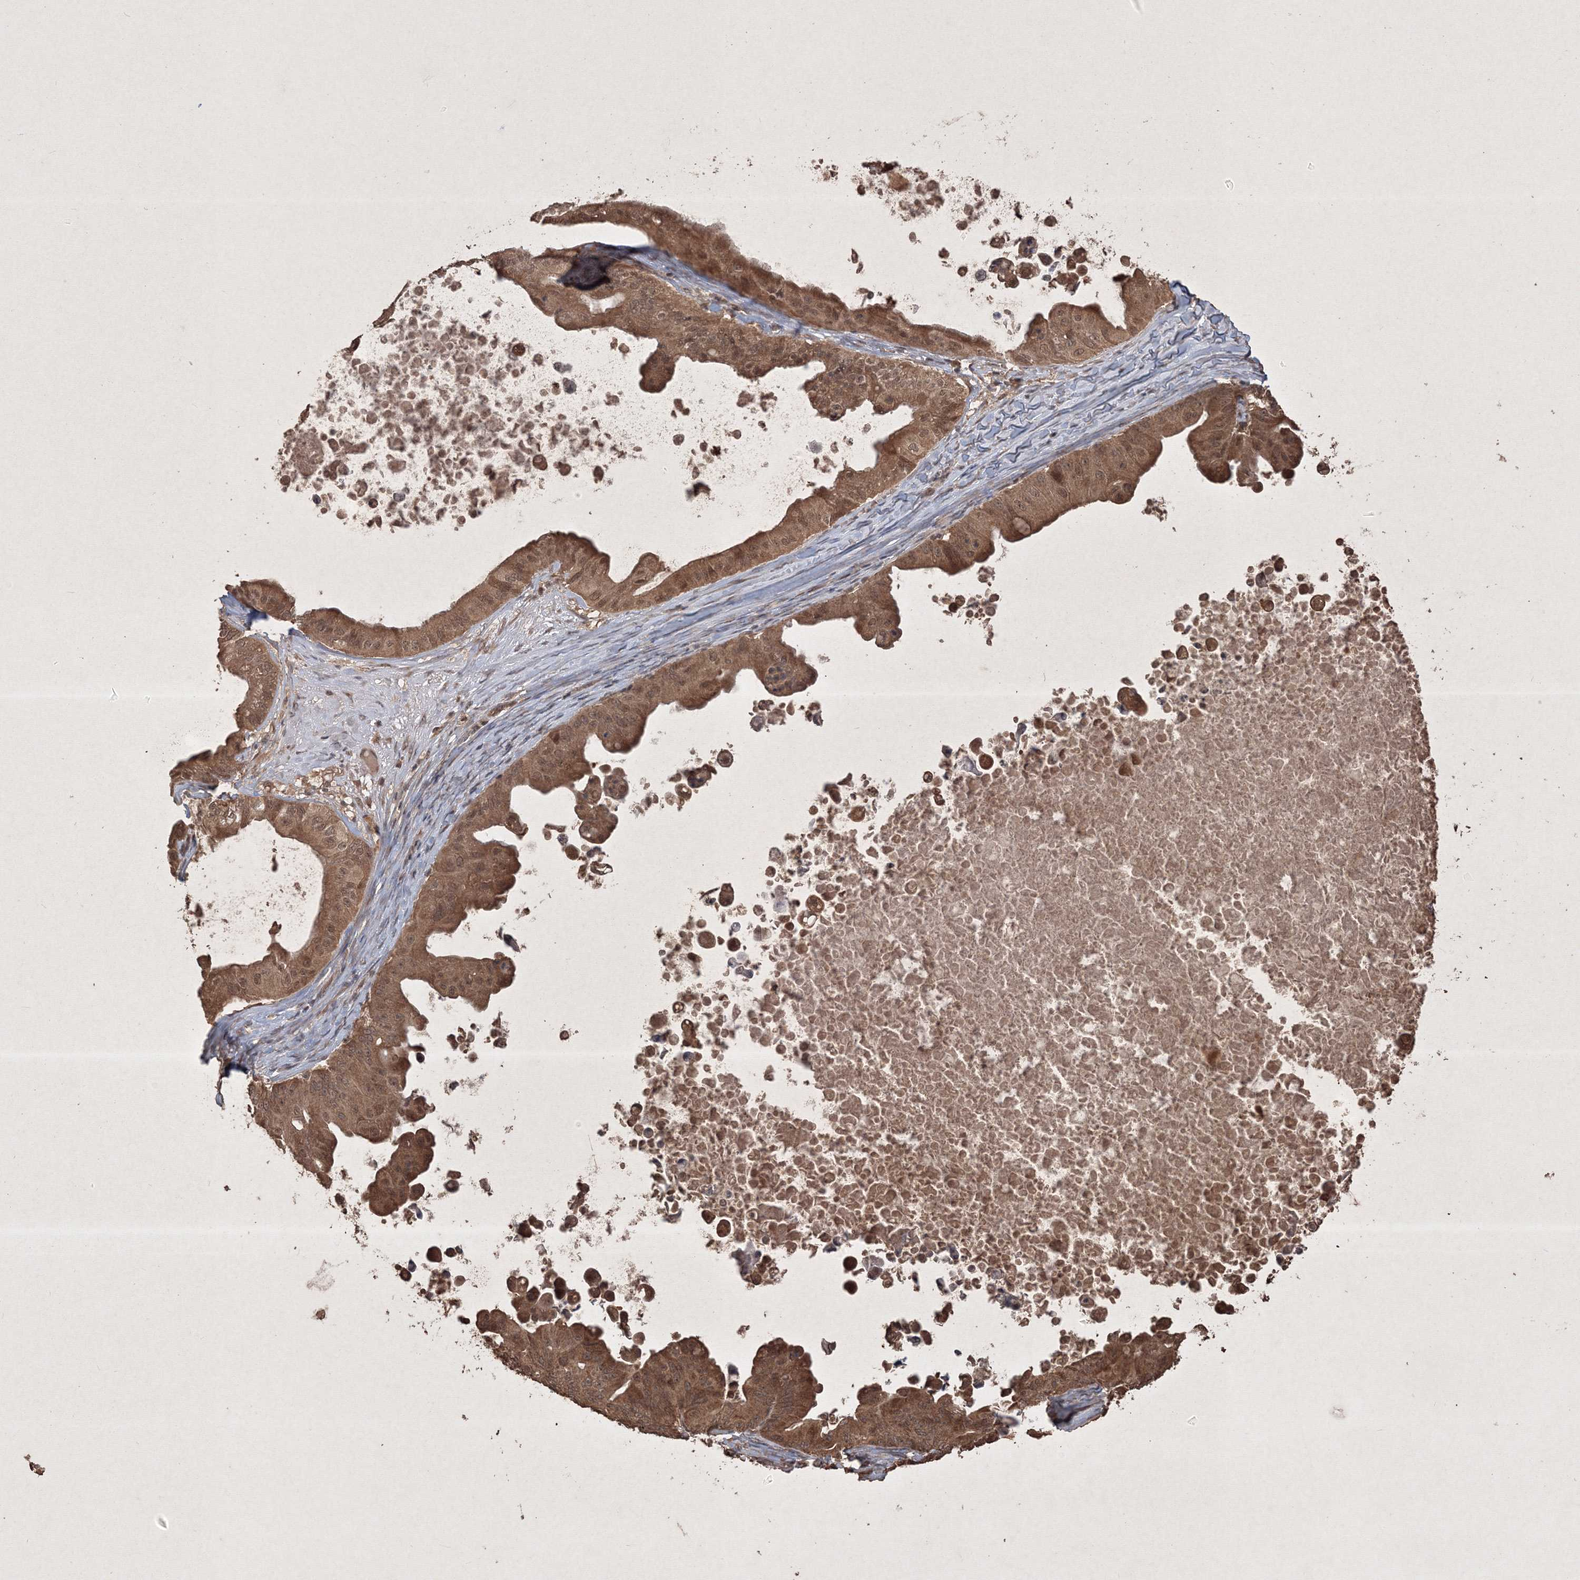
{"staining": {"intensity": "moderate", "quantity": ">75%", "location": "cytoplasmic/membranous,nuclear"}, "tissue": "ovarian cancer", "cell_type": "Tumor cells", "image_type": "cancer", "snomed": [{"axis": "morphology", "description": "Cystadenocarcinoma, mucinous, NOS"}, {"axis": "topography", "description": "Ovary"}], "caption": "IHC histopathology image of neoplastic tissue: ovarian mucinous cystadenocarcinoma stained using immunohistochemistry (IHC) displays medium levels of moderate protein expression localized specifically in the cytoplasmic/membranous and nuclear of tumor cells, appearing as a cytoplasmic/membranous and nuclear brown color.", "gene": "PELI3", "patient": {"sex": "female", "age": 37}}